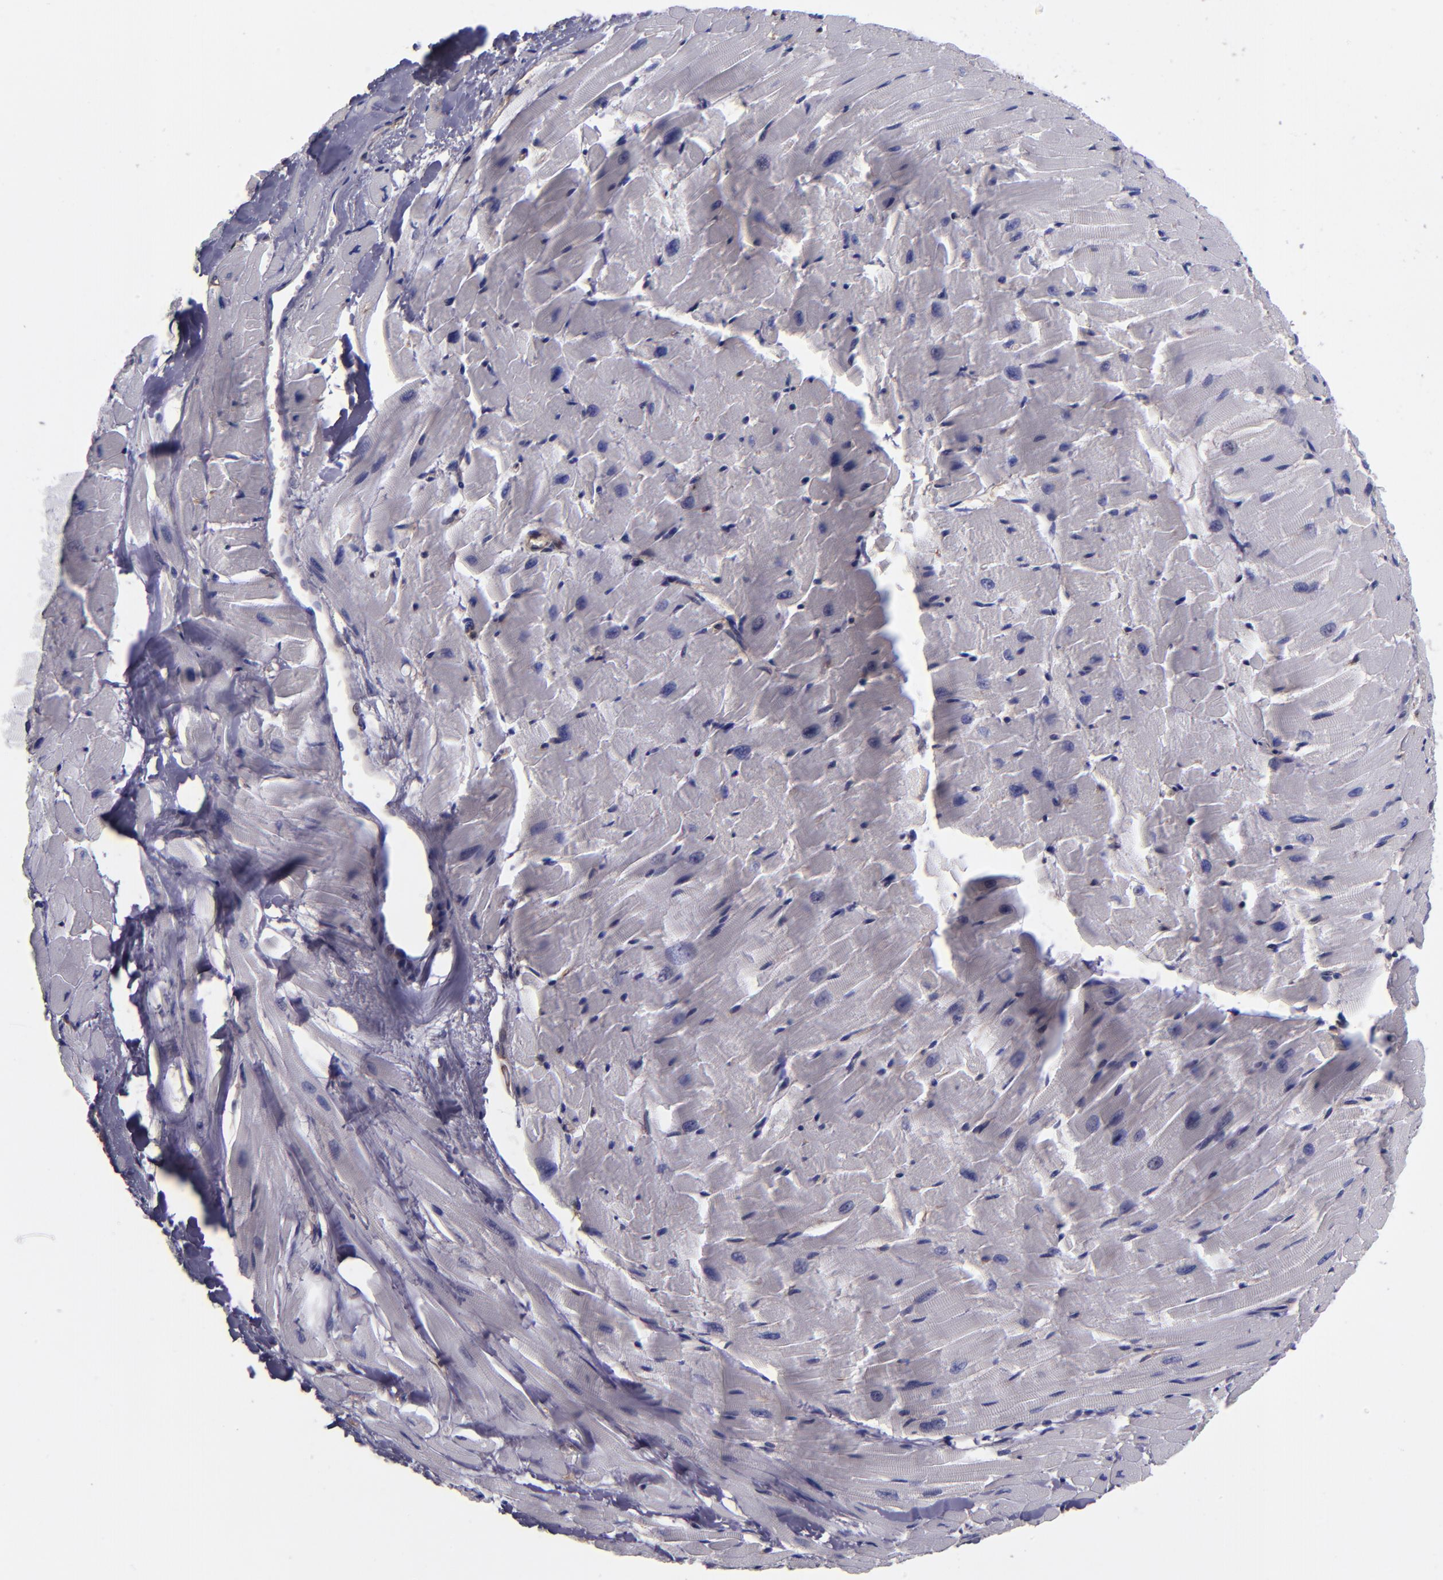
{"staining": {"intensity": "negative", "quantity": "none", "location": "none"}, "tissue": "heart muscle", "cell_type": "Cardiomyocytes", "image_type": "normal", "snomed": [{"axis": "morphology", "description": "Normal tissue, NOS"}, {"axis": "topography", "description": "Heart"}], "caption": "Cardiomyocytes show no significant expression in unremarkable heart muscle. (DAB immunohistochemistry visualized using brightfield microscopy, high magnification).", "gene": "CARS1", "patient": {"sex": "female", "age": 19}}